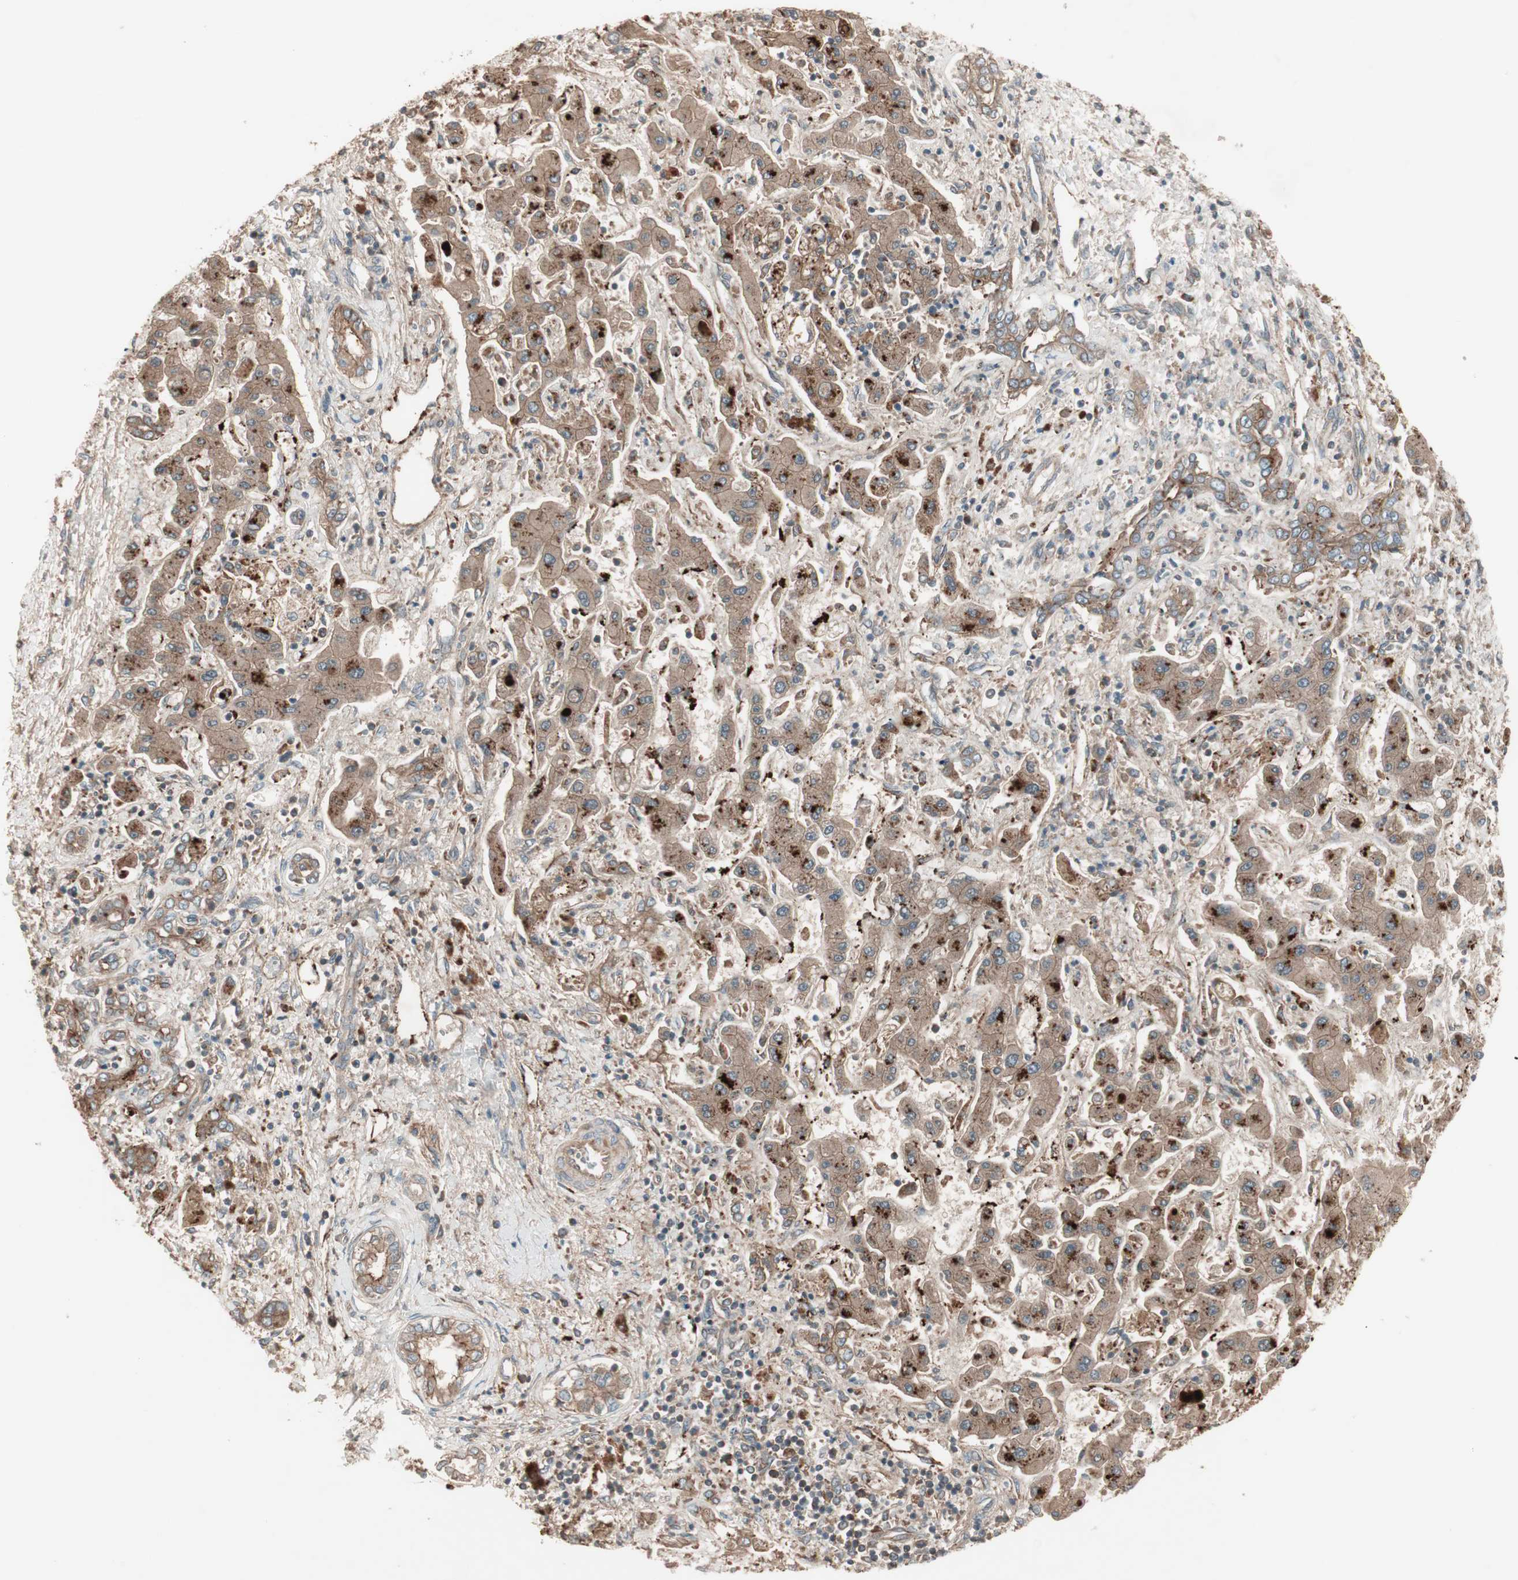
{"staining": {"intensity": "strong", "quantity": ">75%", "location": "cytoplasmic/membranous"}, "tissue": "liver cancer", "cell_type": "Tumor cells", "image_type": "cancer", "snomed": [{"axis": "morphology", "description": "Cholangiocarcinoma"}, {"axis": "topography", "description": "Liver"}], "caption": "Strong cytoplasmic/membranous staining is present in about >75% of tumor cells in liver cholangiocarcinoma.", "gene": "TFPI", "patient": {"sex": "male", "age": 50}}